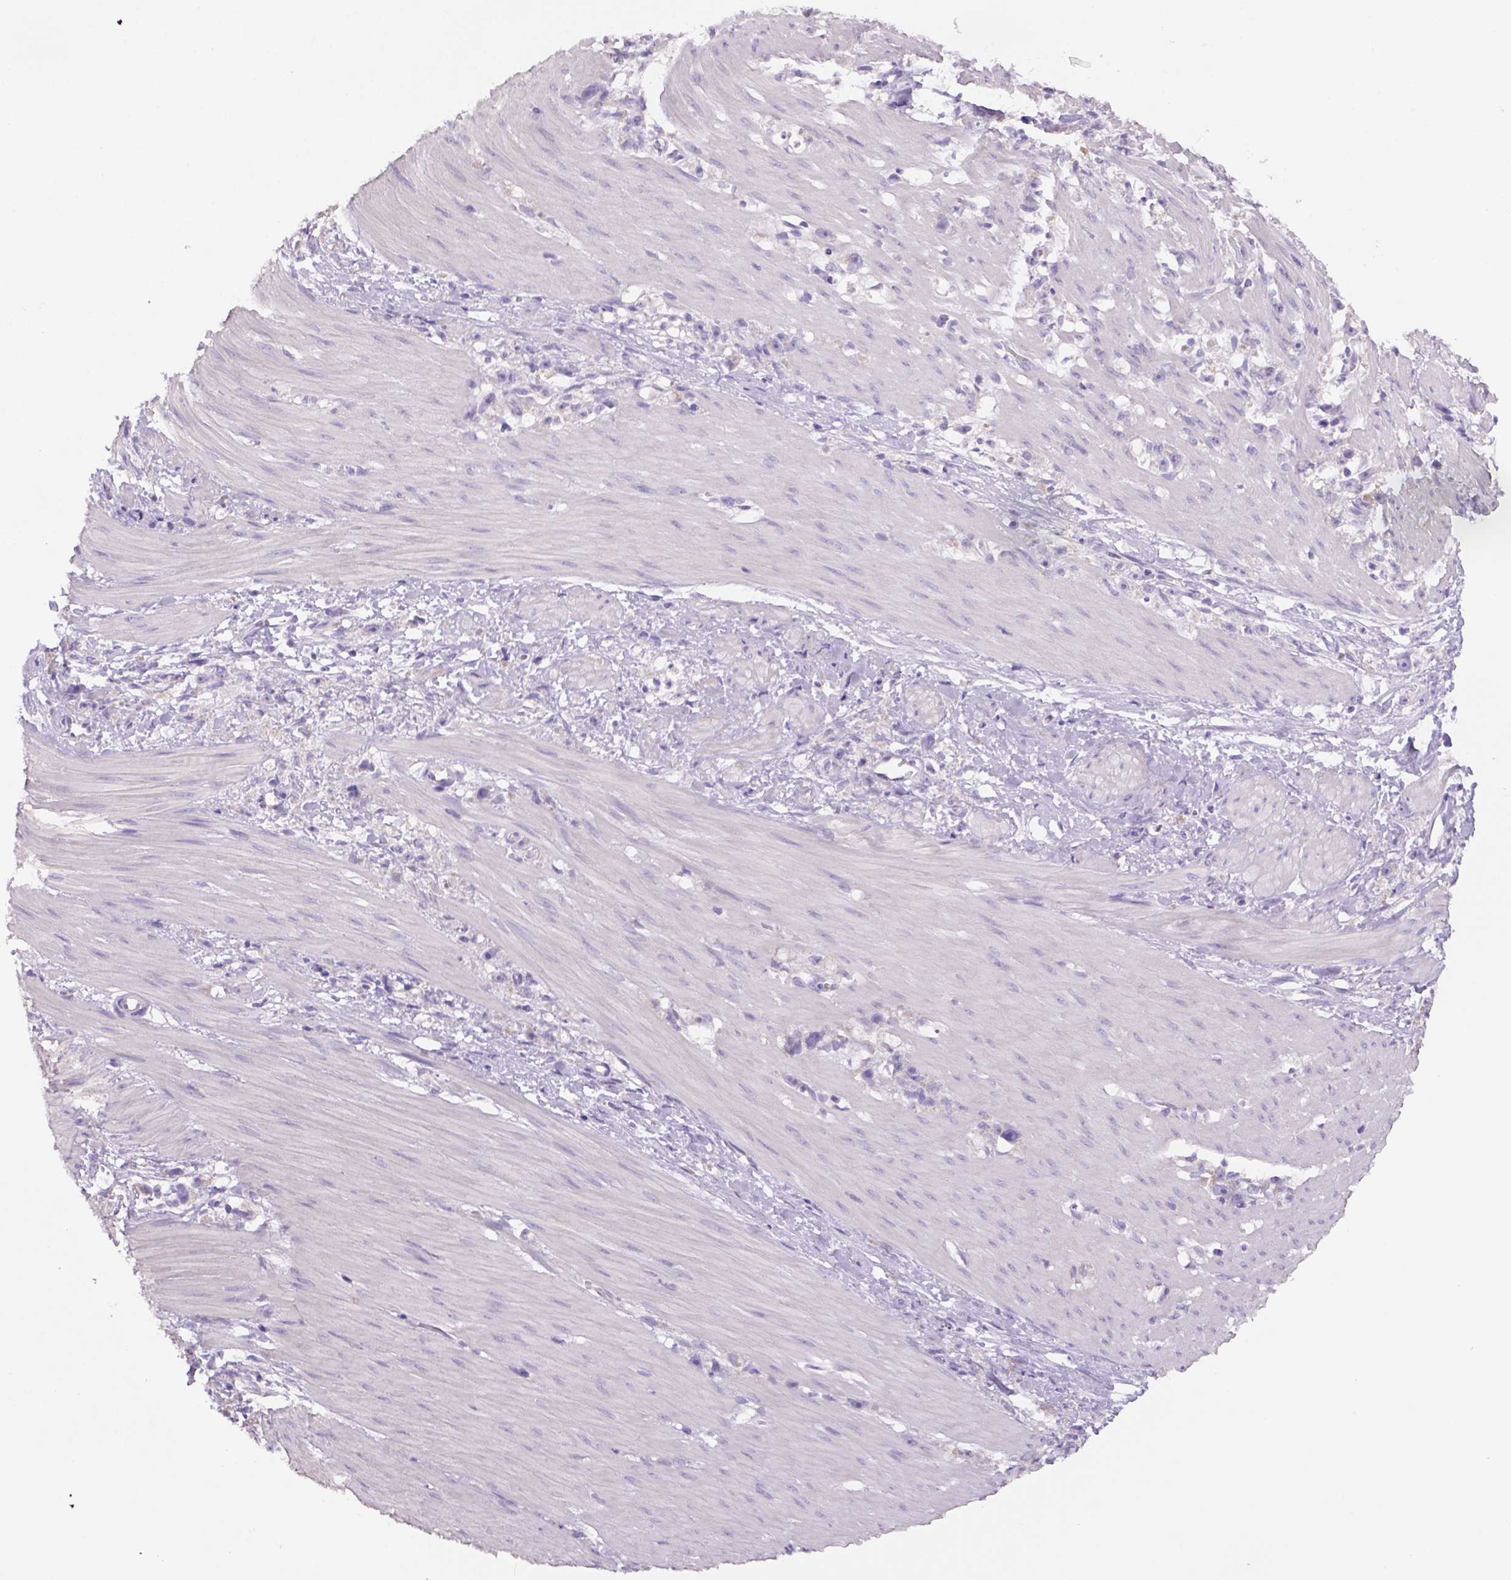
{"staining": {"intensity": "negative", "quantity": "none", "location": "none"}, "tissue": "stomach cancer", "cell_type": "Tumor cells", "image_type": "cancer", "snomed": [{"axis": "morphology", "description": "Adenocarcinoma, NOS"}, {"axis": "topography", "description": "Stomach"}], "caption": "Protein analysis of stomach cancer (adenocarcinoma) displays no significant expression in tumor cells.", "gene": "ADGRV1", "patient": {"sex": "female", "age": 59}}